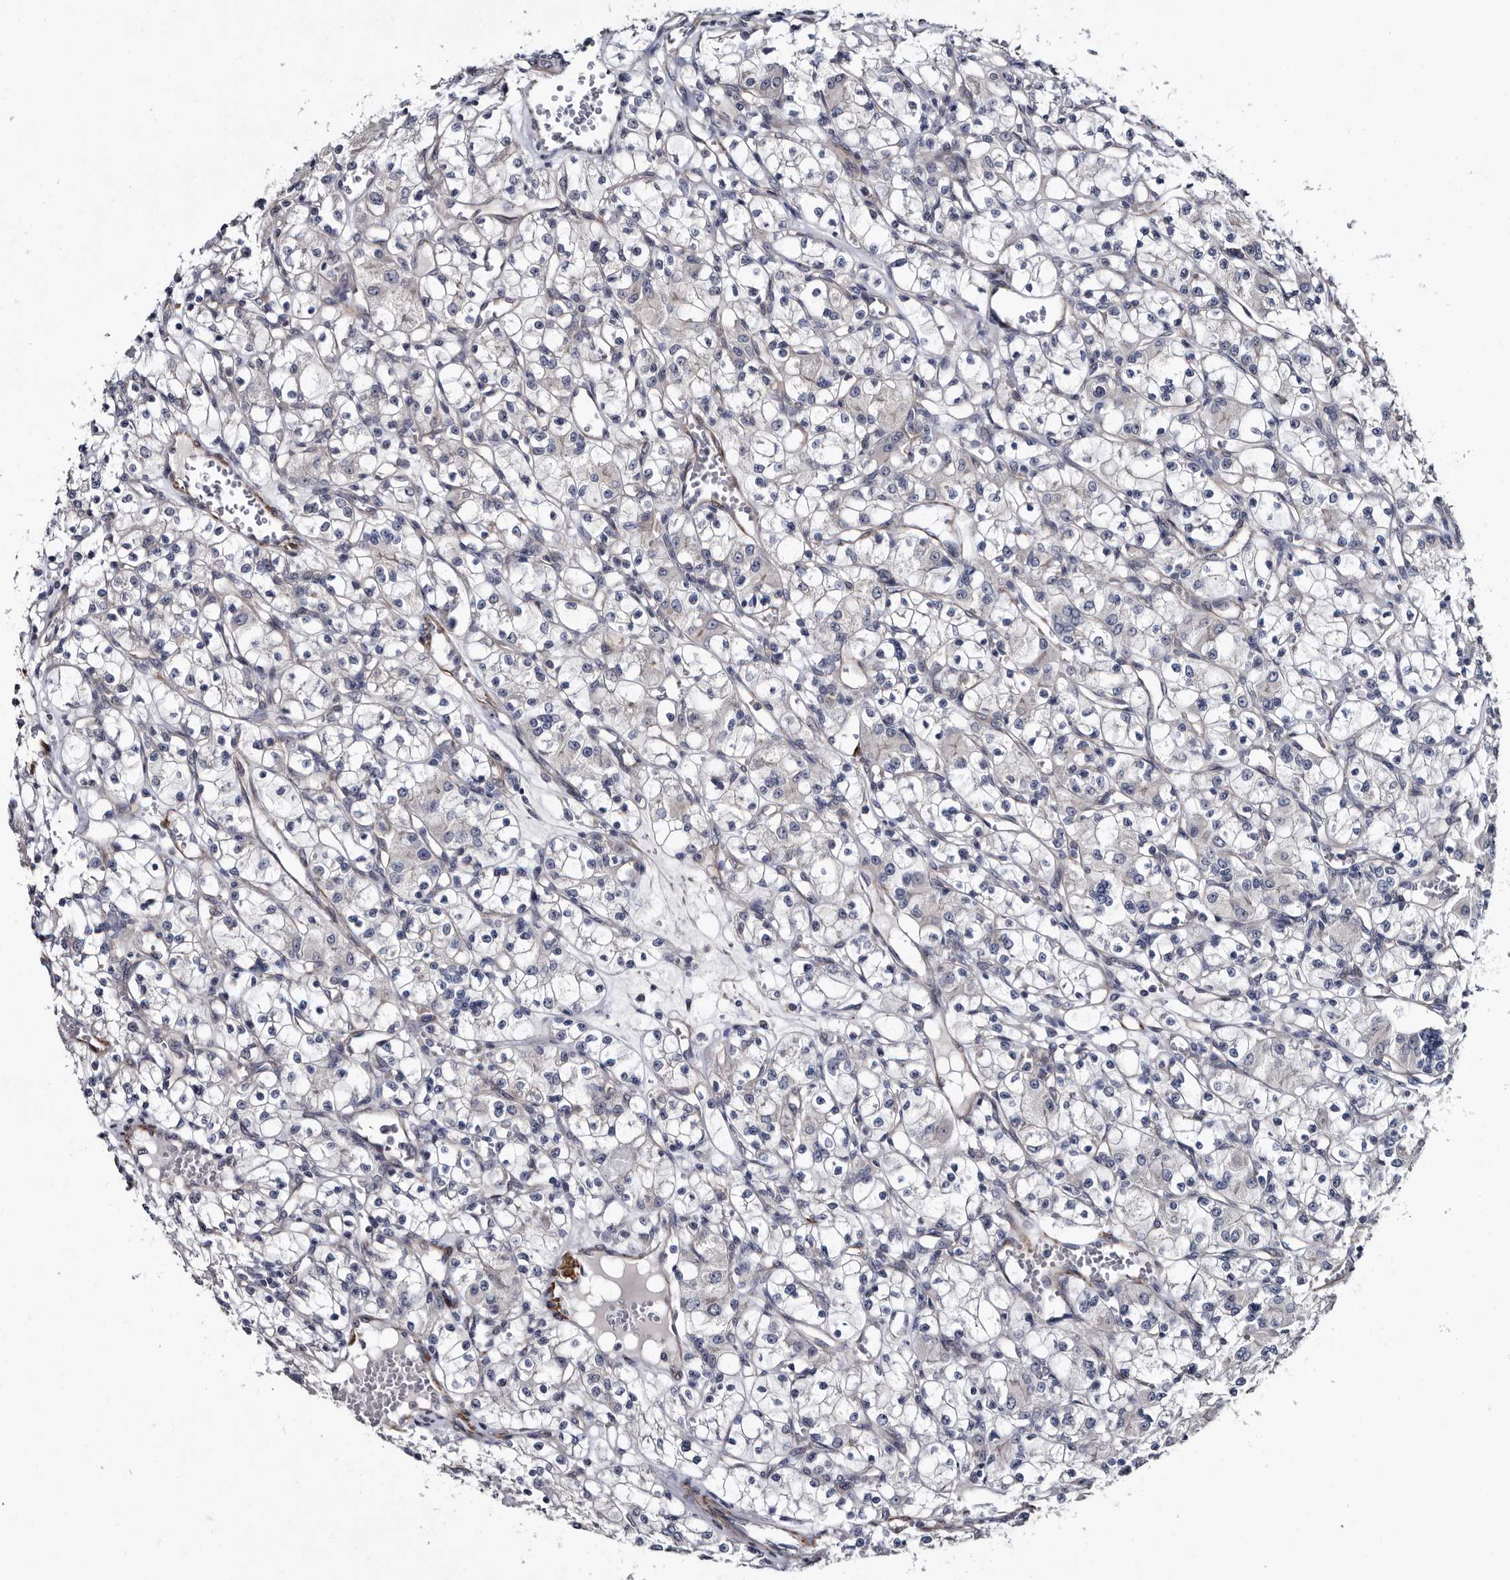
{"staining": {"intensity": "negative", "quantity": "none", "location": "none"}, "tissue": "renal cancer", "cell_type": "Tumor cells", "image_type": "cancer", "snomed": [{"axis": "morphology", "description": "Adenocarcinoma, NOS"}, {"axis": "topography", "description": "Kidney"}], "caption": "This is an immunohistochemistry histopathology image of human renal adenocarcinoma. There is no expression in tumor cells.", "gene": "IARS1", "patient": {"sex": "female", "age": 59}}